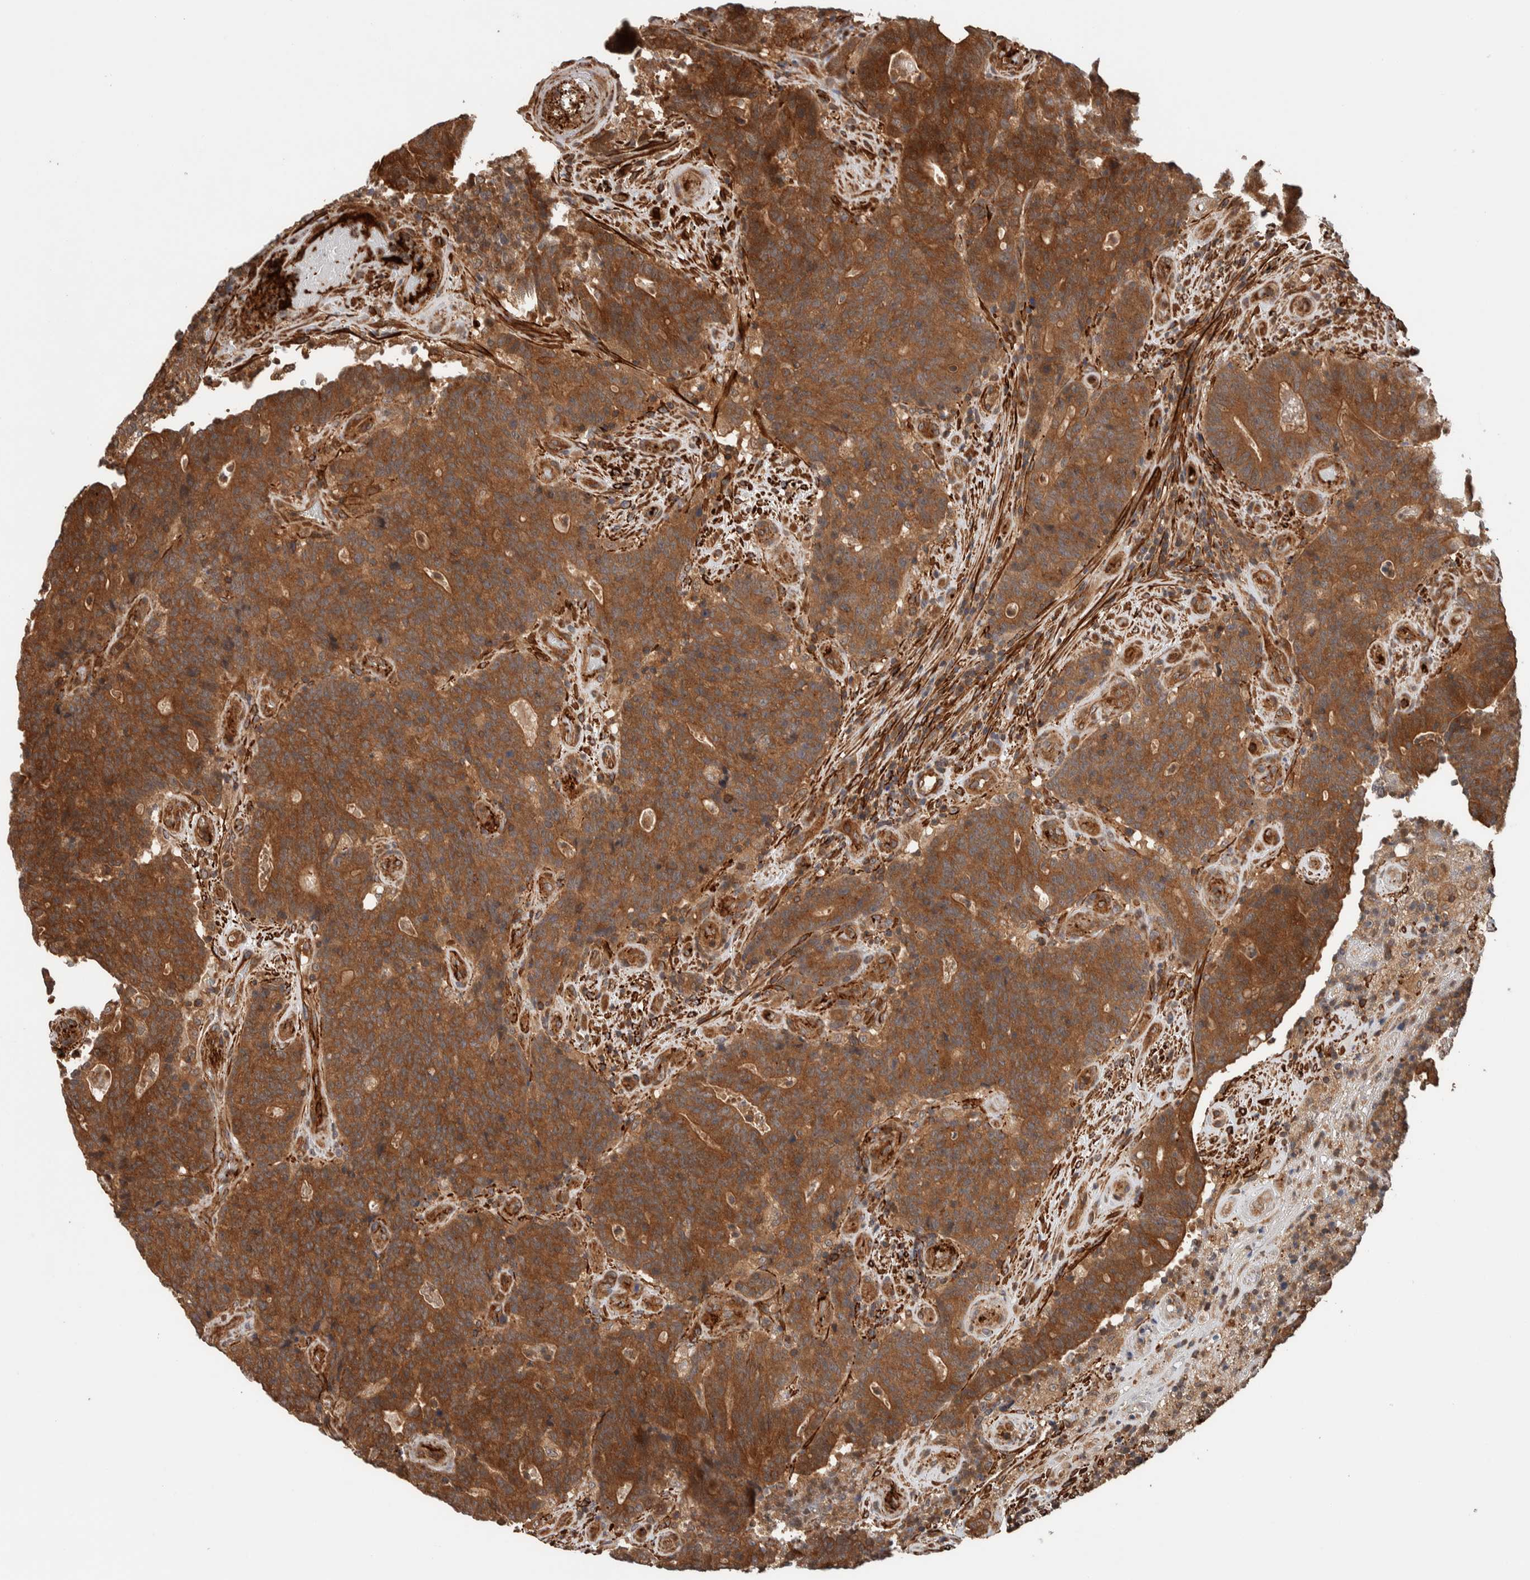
{"staining": {"intensity": "strong", "quantity": ">75%", "location": "cytoplasmic/membranous"}, "tissue": "colorectal cancer", "cell_type": "Tumor cells", "image_type": "cancer", "snomed": [{"axis": "morphology", "description": "Normal tissue, NOS"}, {"axis": "morphology", "description": "Adenocarcinoma, NOS"}, {"axis": "topography", "description": "Colon"}], "caption": "A brown stain highlights strong cytoplasmic/membranous positivity of a protein in human colorectal cancer (adenocarcinoma) tumor cells. The staining was performed using DAB (3,3'-diaminobenzidine), with brown indicating positive protein expression. Nuclei are stained blue with hematoxylin.", "gene": "SYNRG", "patient": {"sex": "female", "age": 75}}